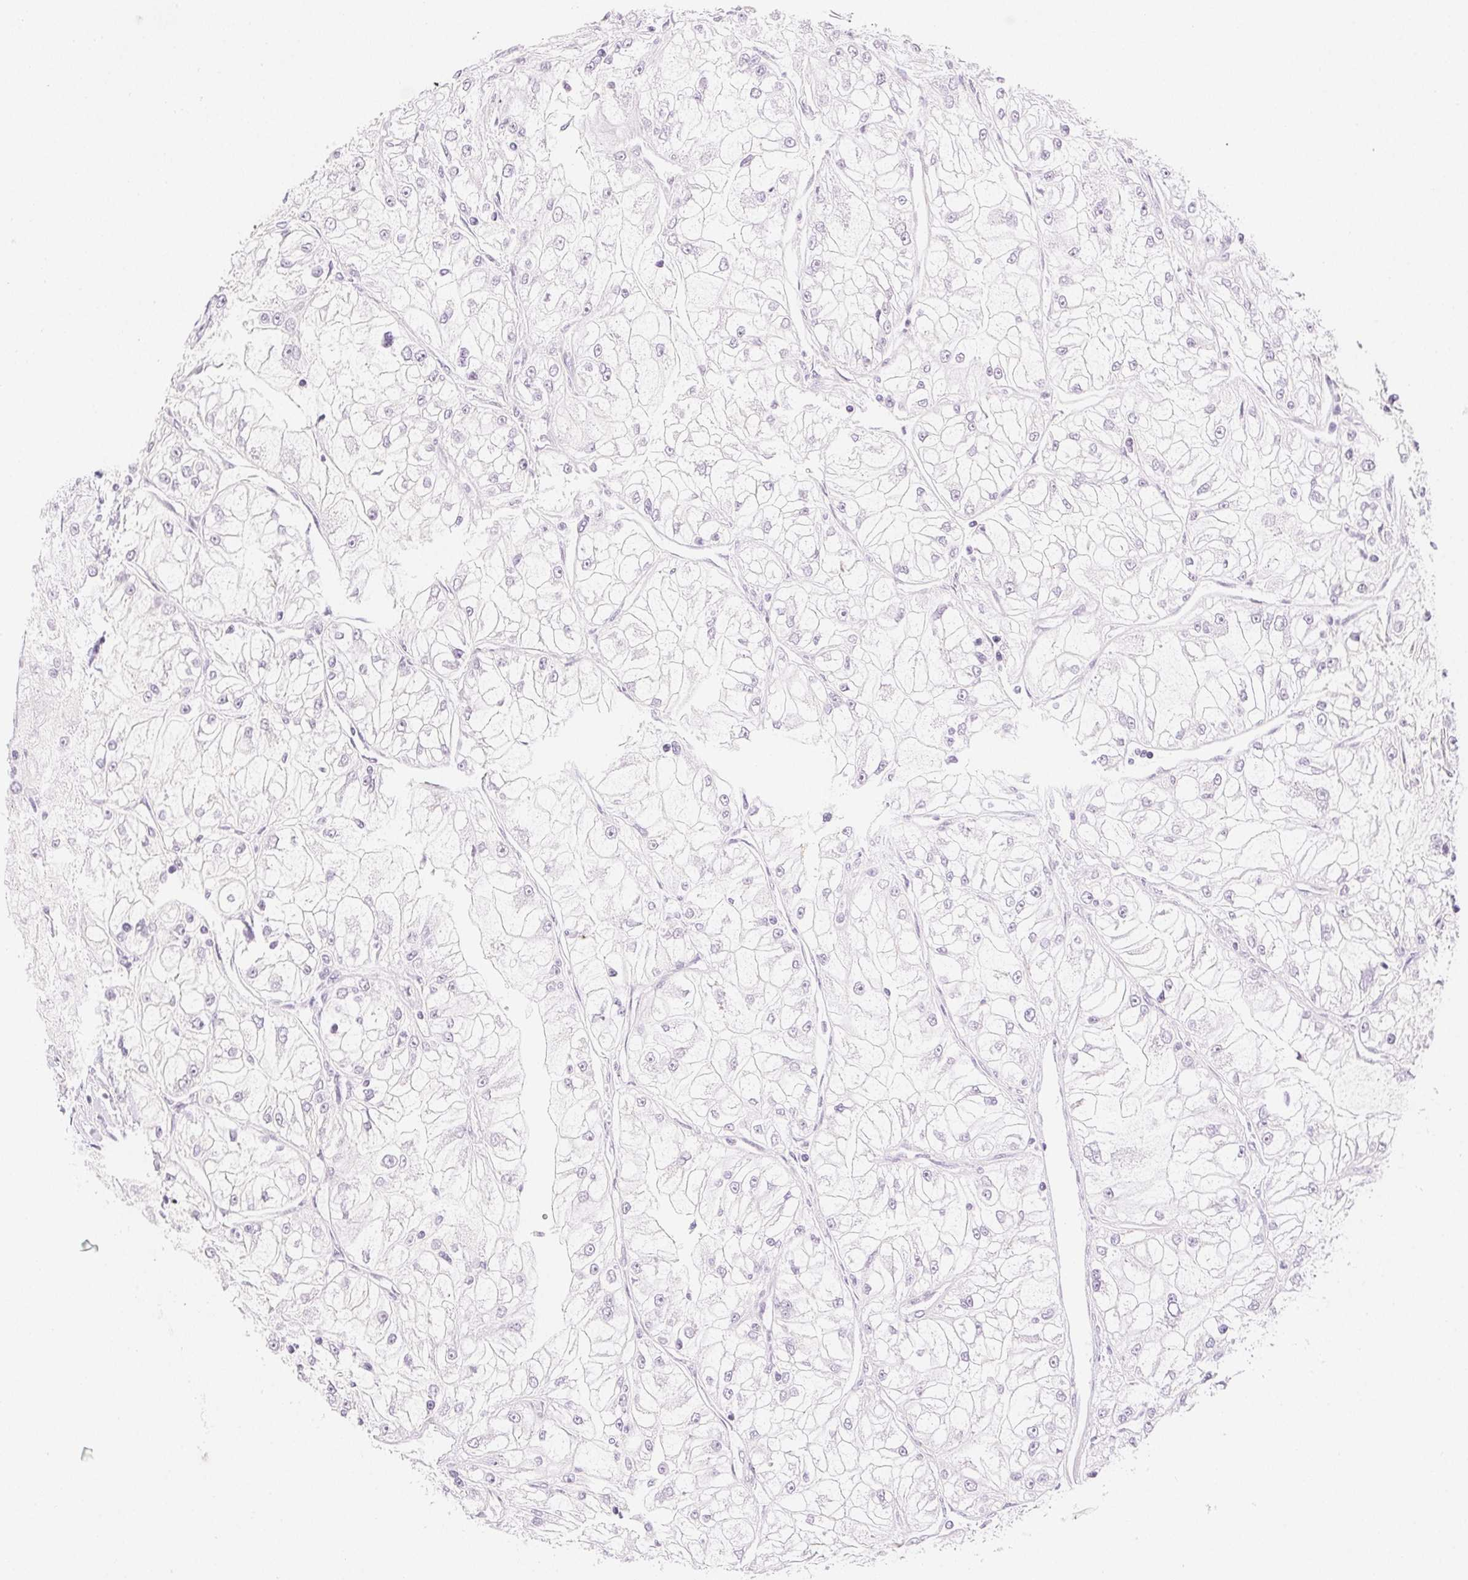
{"staining": {"intensity": "negative", "quantity": "none", "location": "none"}, "tissue": "renal cancer", "cell_type": "Tumor cells", "image_type": "cancer", "snomed": [{"axis": "morphology", "description": "Adenocarcinoma, NOS"}, {"axis": "topography", "description": "Kidney"}], "caption": "Tumor cells are negative for protein expression in human renal adenocarcinoma.", "gene": "SLC5A2", "patient": {"sex": "female", "age": 72}}